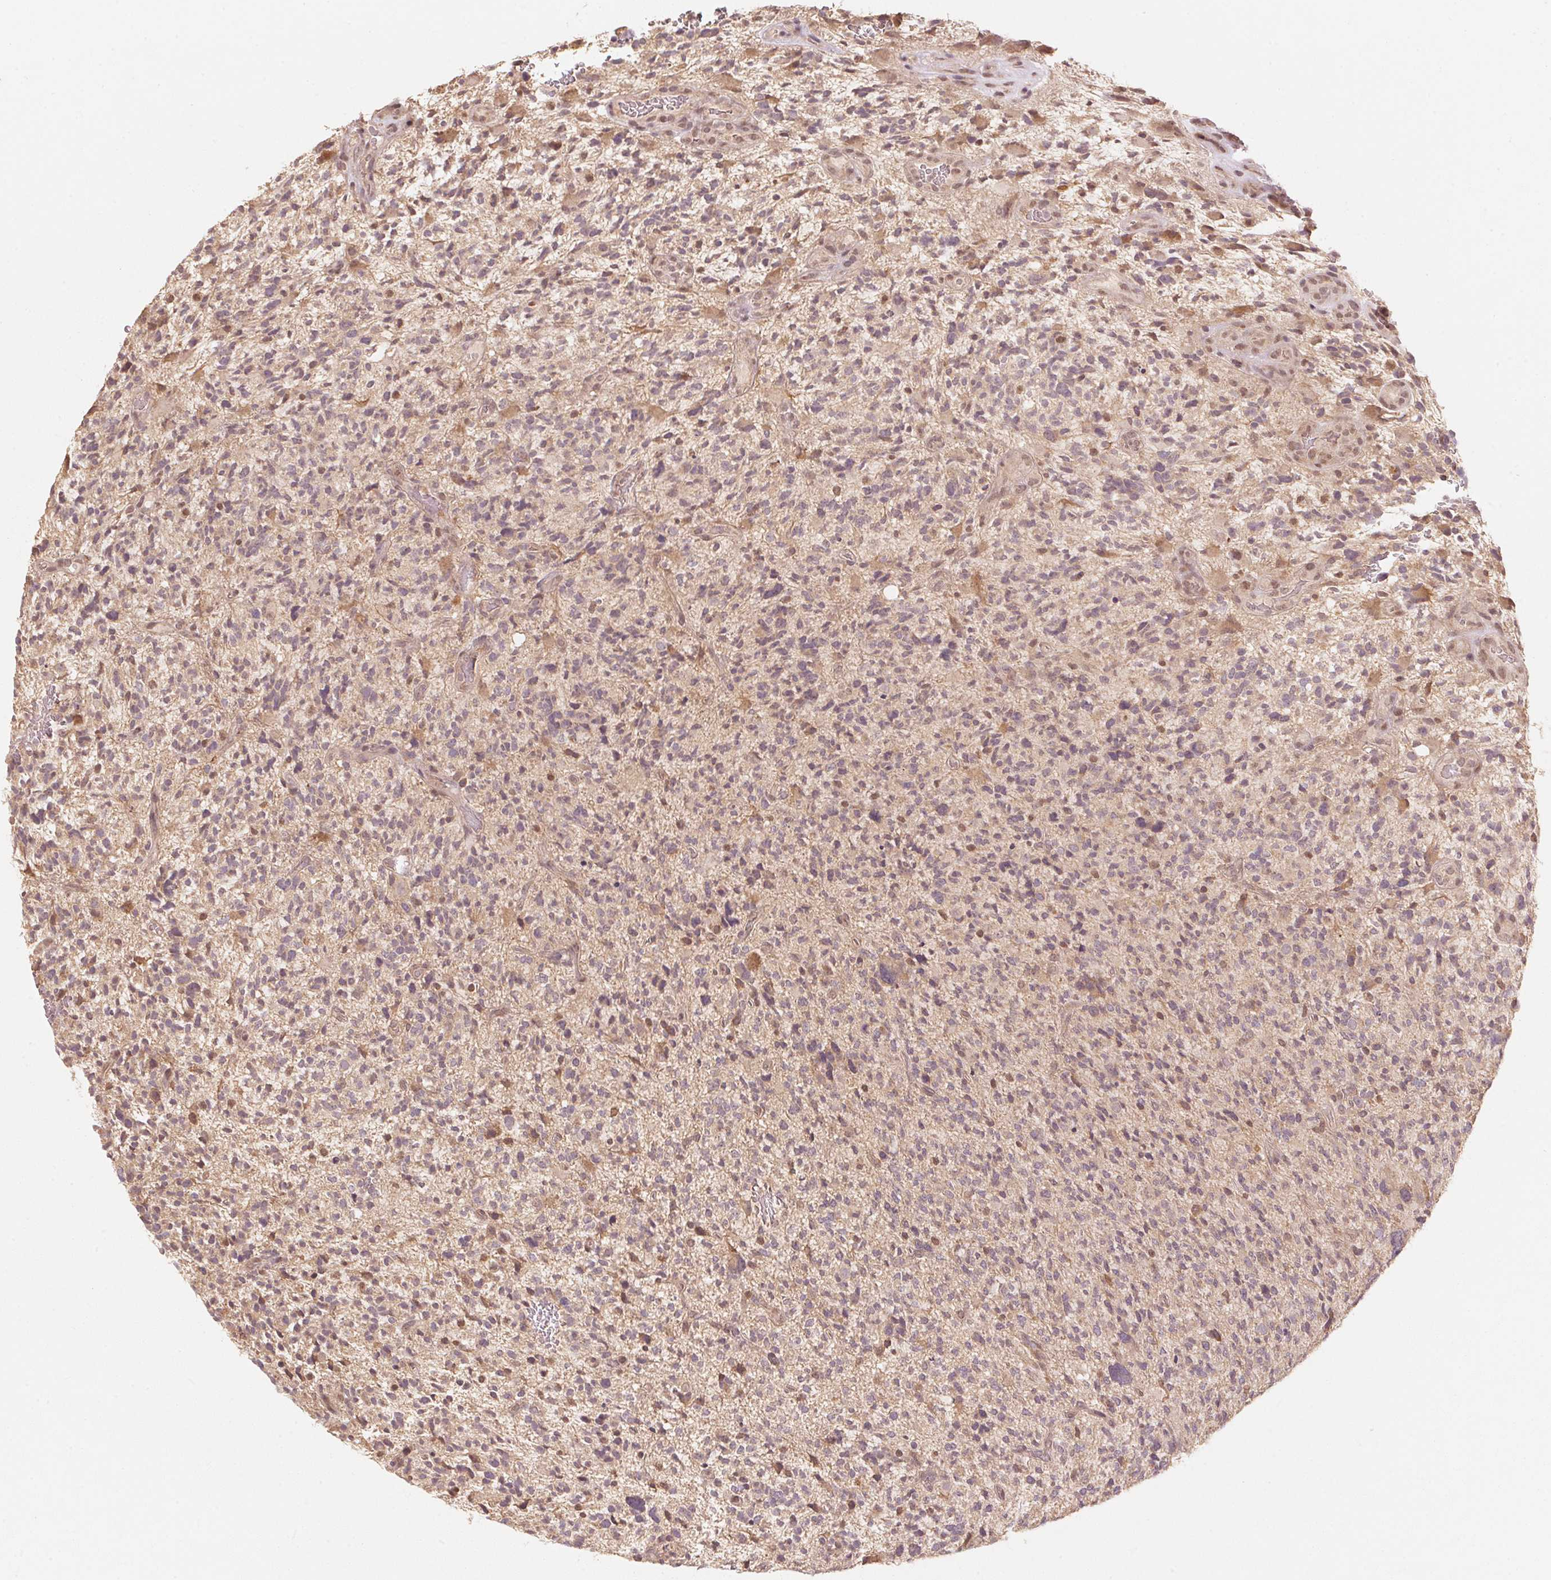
{"staining": {"intensity": "negative", "quantity": "none", "location": "none"}, "tissue": "glioma", "cell_type": "Tumor cells", "image_type": "cancer", "snomed": [{"axis": "morphology", "description": "Glioma, malignant, High grade"}, {"axis": "topography", "description": "Brain"}], "caption": "Tumor cells are negative for protein expression in human glioma. (Stains: DAB immunohistochemistry (IHC) with hematoxylin counter stain, Microscopy: brightfield microscopy at high magnification).", "gene": "C2orf73", "patient": {"sex": "female", "age": 71}}